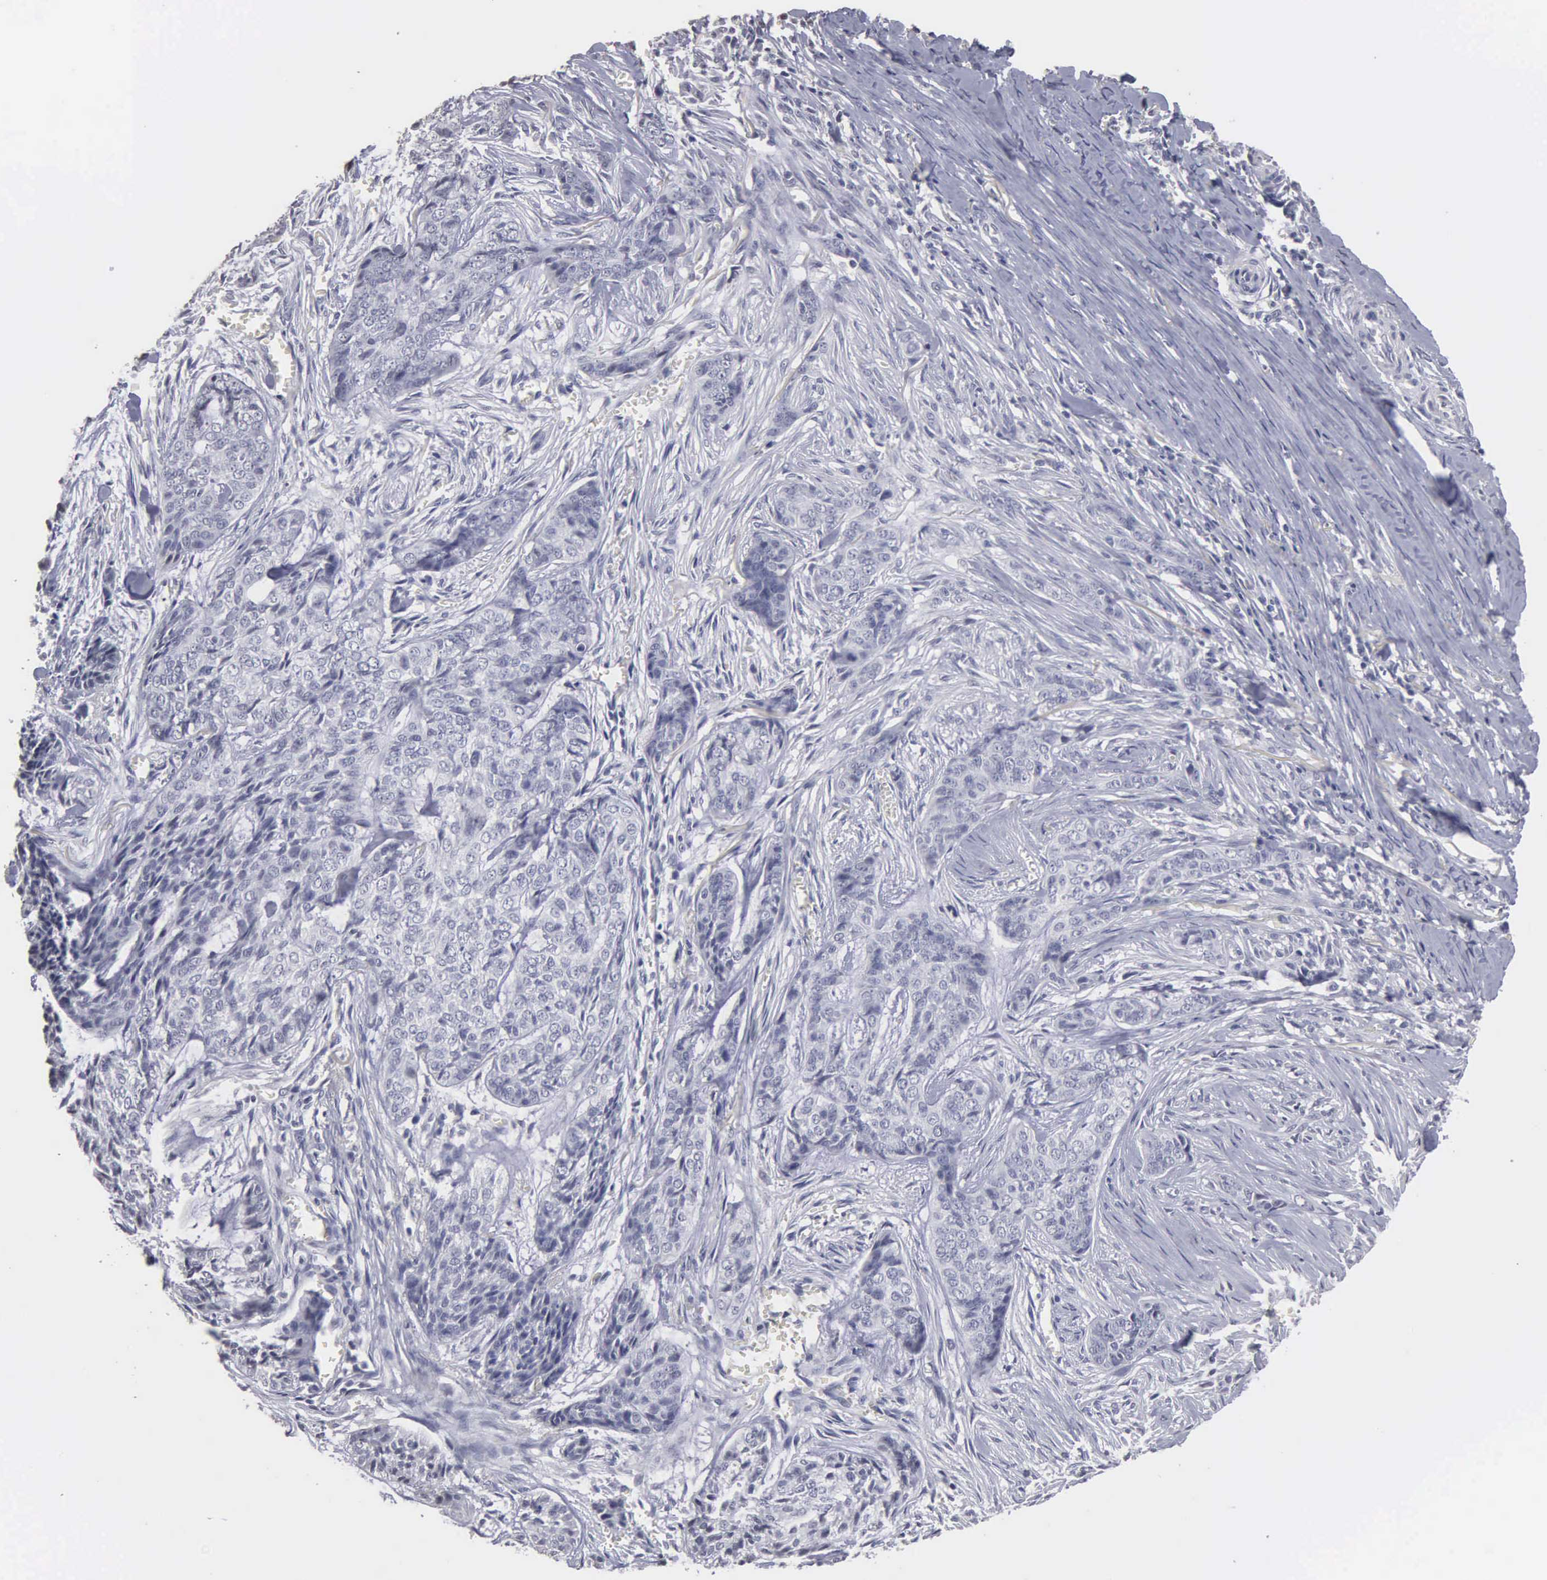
{"staining": {"intensity": "negative", "quantity": "none", "location": "none"}, "tissue": "skin cancer", "cell_type": "Tumor cells", "image_type": "cancer", "snomed": [{"axis": "morphology", "description": "Normal tissue, NOS"}, {"axis": "morphology", "description": "Basal cell carcinoma"}, {"axis": "topography", "description": "Skin"}], "caption": "The micrograph displays no staining of tumor cells in basal cell carcinoma (skin).", "gene": "UPB1", "patient": {"sex": "female", "age": 65}}